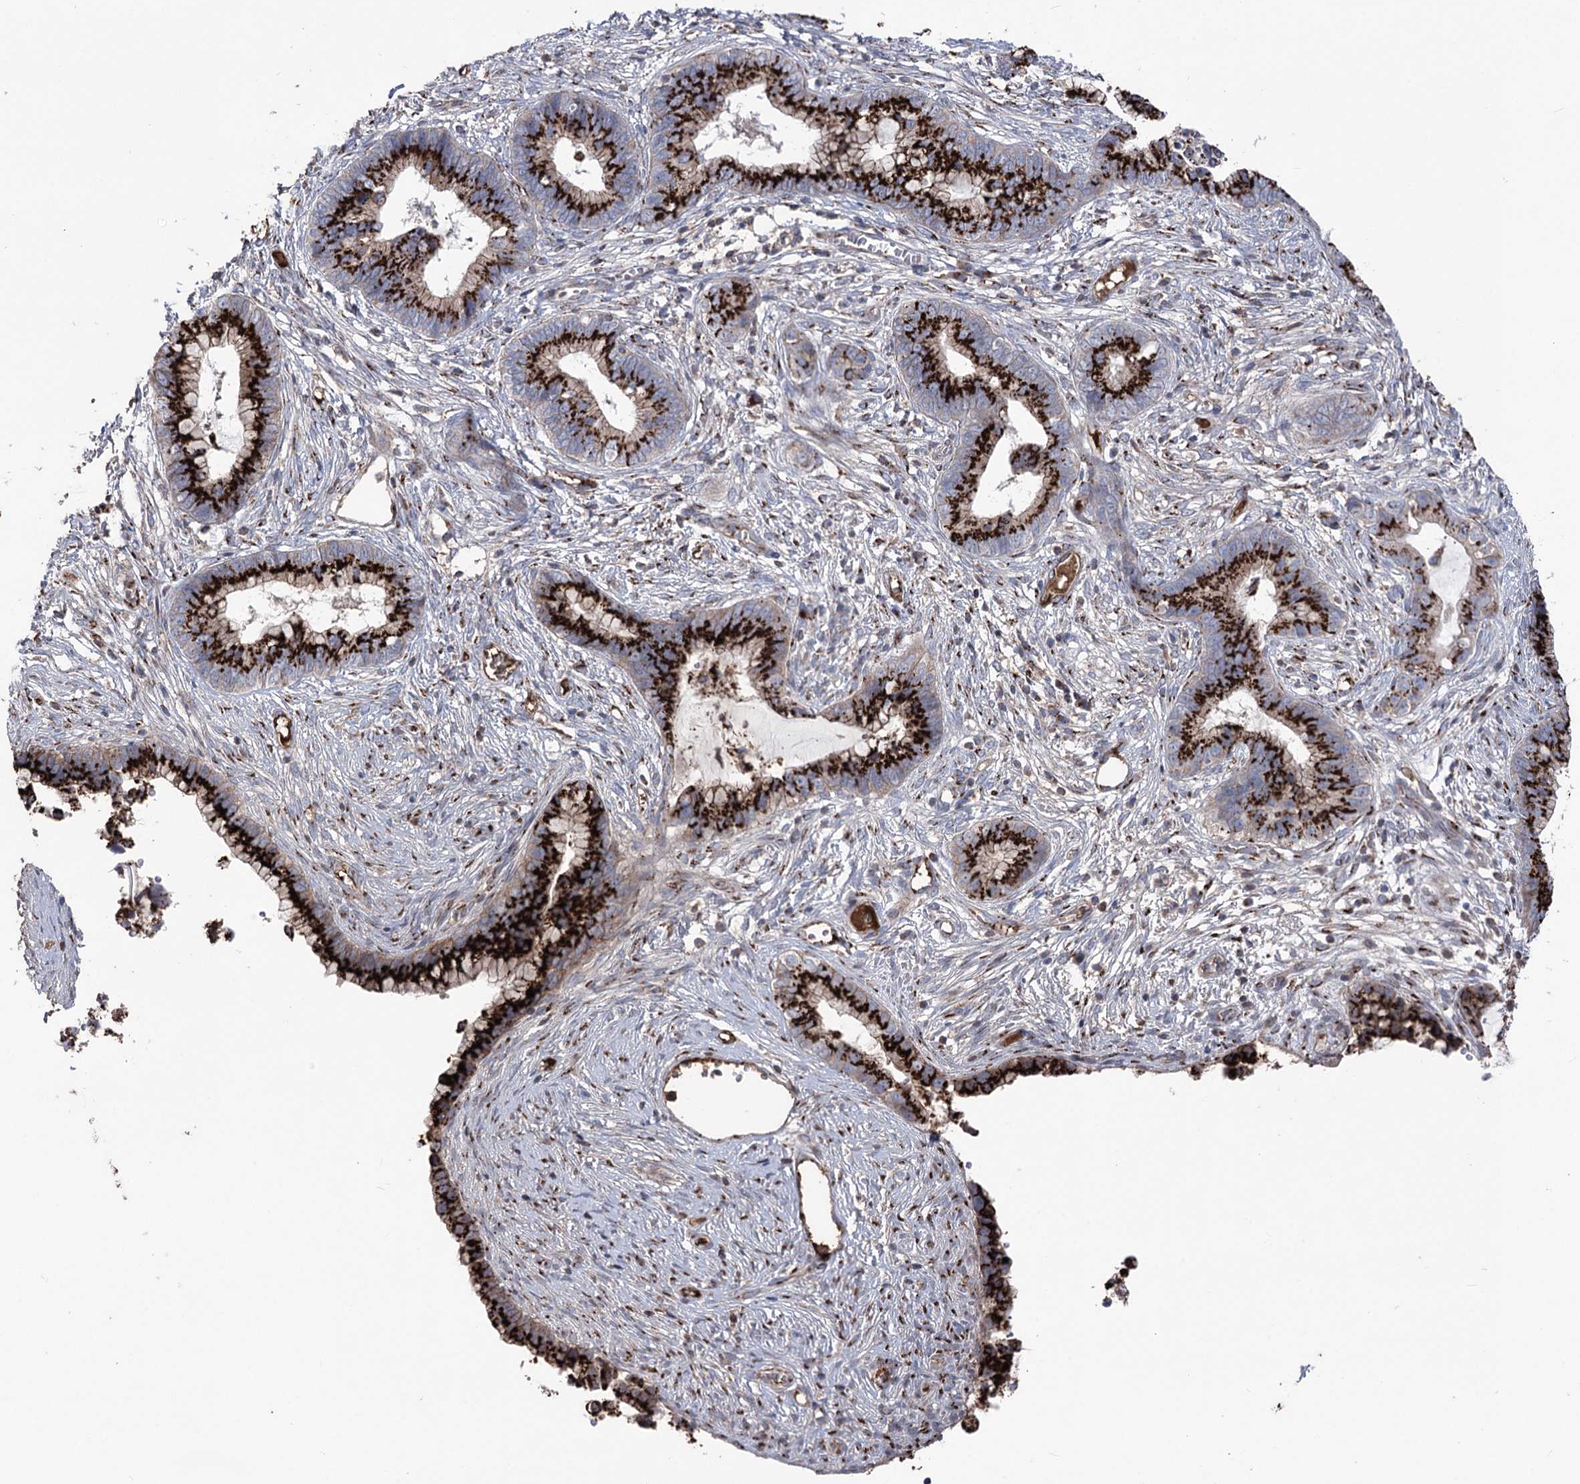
{"staining": {"intensity": "strong", "quantity": ">75%", "location": "cytoplasmic/membranous"}, "tissue": "cervical cancer", "cell_type": "Tumor cells", "image_type": "cancer", "snomed": [{"axis": "morphology", "description": "Adenocarcinoma, NOS"}, {"axis": "topography", "description": "Cervix"}], "caption": "The micrograph shows staining of cervical cancer (adenocarcinoma), revealing strong cytoplasmic/membranous protein expression (brown color) within tumor cells. The staining was performed using DAB (3,3'-diaminobenzidine), with brown indicating positive protein expression. Nuclei are stained blue with hematoxylin.", "gene": "ARHGAP20", "patient": {"sex": "female", "age": 44}}